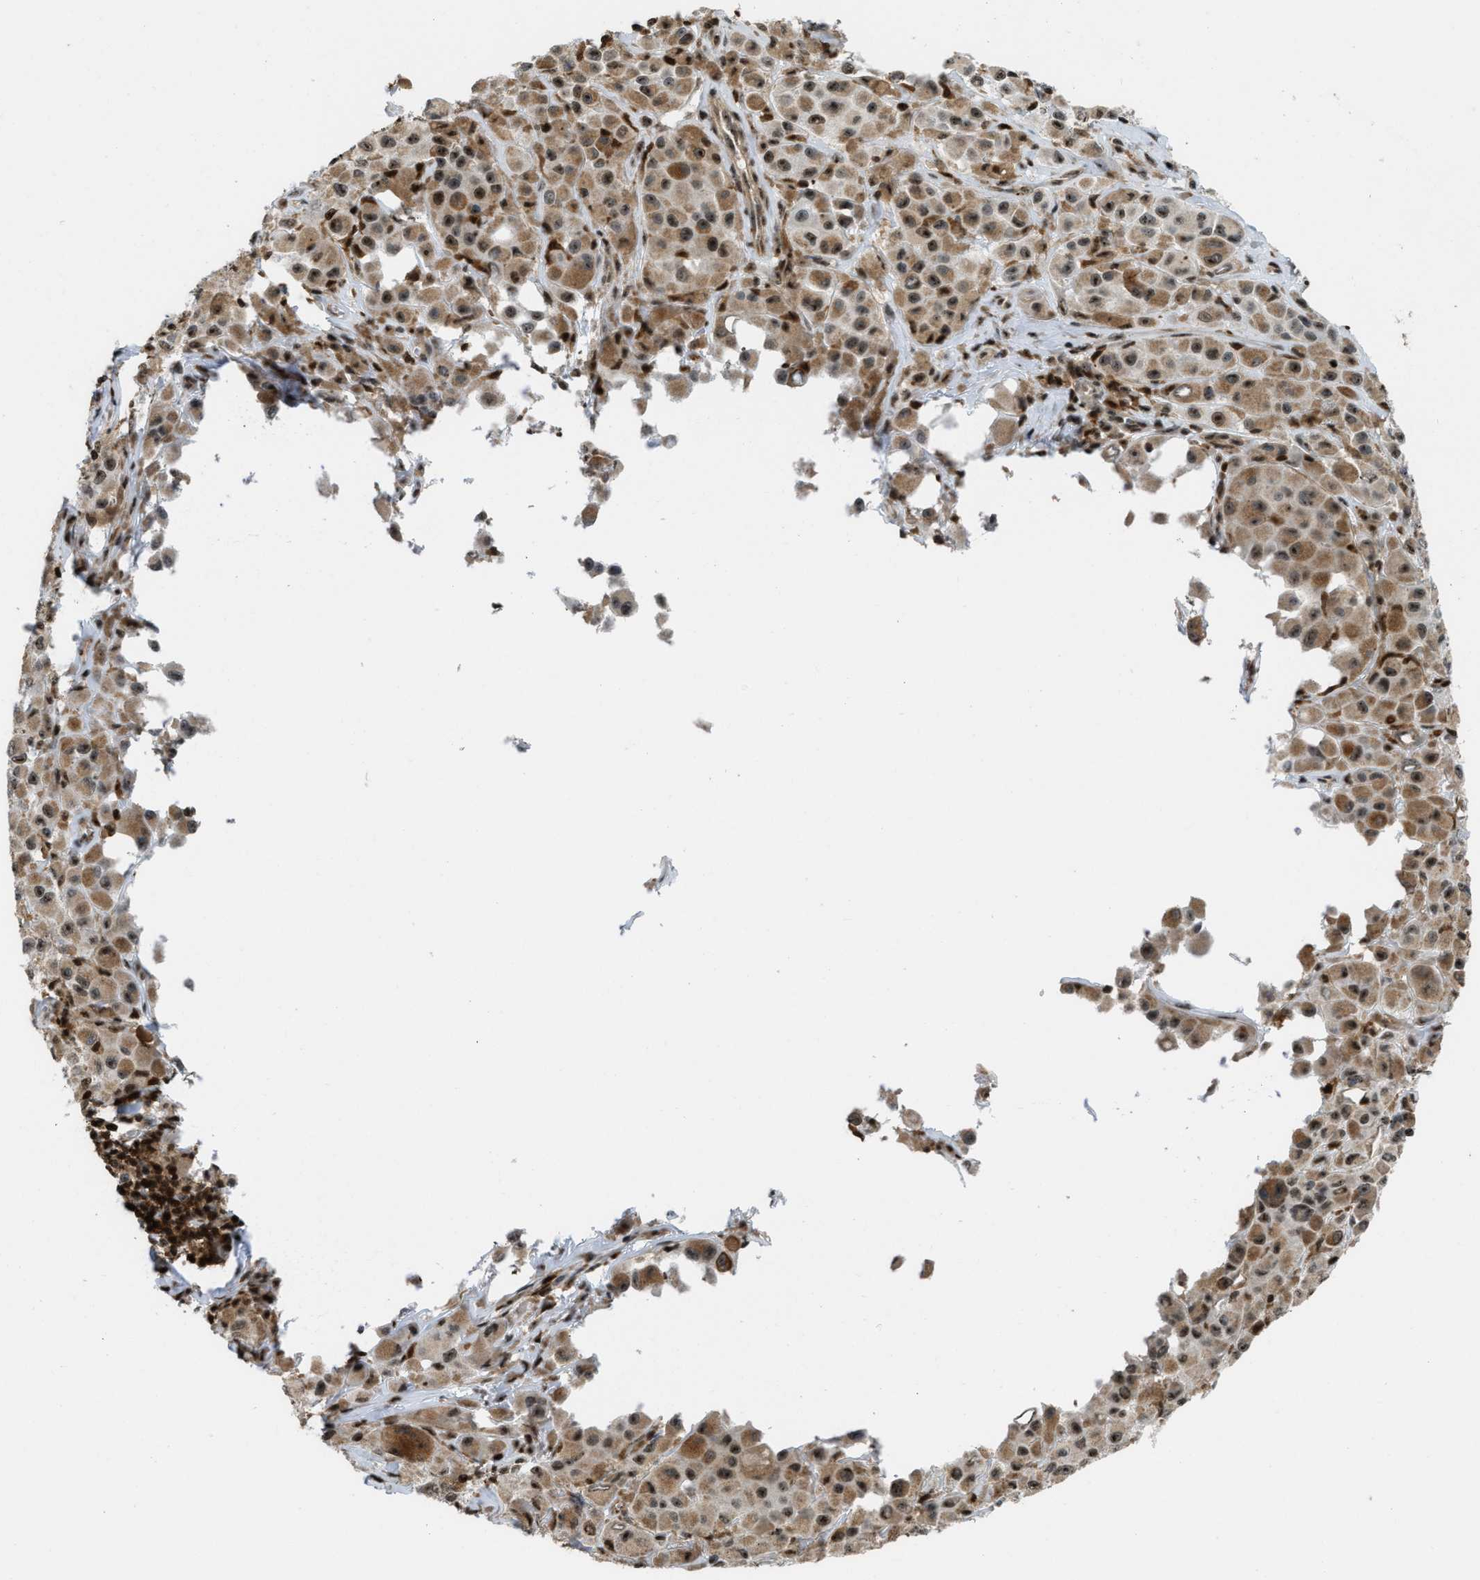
{"staining": {"intensity": "moderate", "quantity": ">75%", "location": "cytoplasmic/membranous,nuclear"}, "tissue": "melanoma", "cell_type": "Tumor cells", "image_type": "cancer", "snomed": [{"axis": "morphology", "description": "Malignant melanoma, NOS"}, {"axis": "topography", "description": "Skin"}], "caption": "Immunohistochemical staining of melanoma displays medium levels of moderate cytoplasmic/membranous and nuclear protein positivity in approximately >75% of tumor cells.", "gene": "E2F1", "patient": {"sex": "male", "age": 84}}